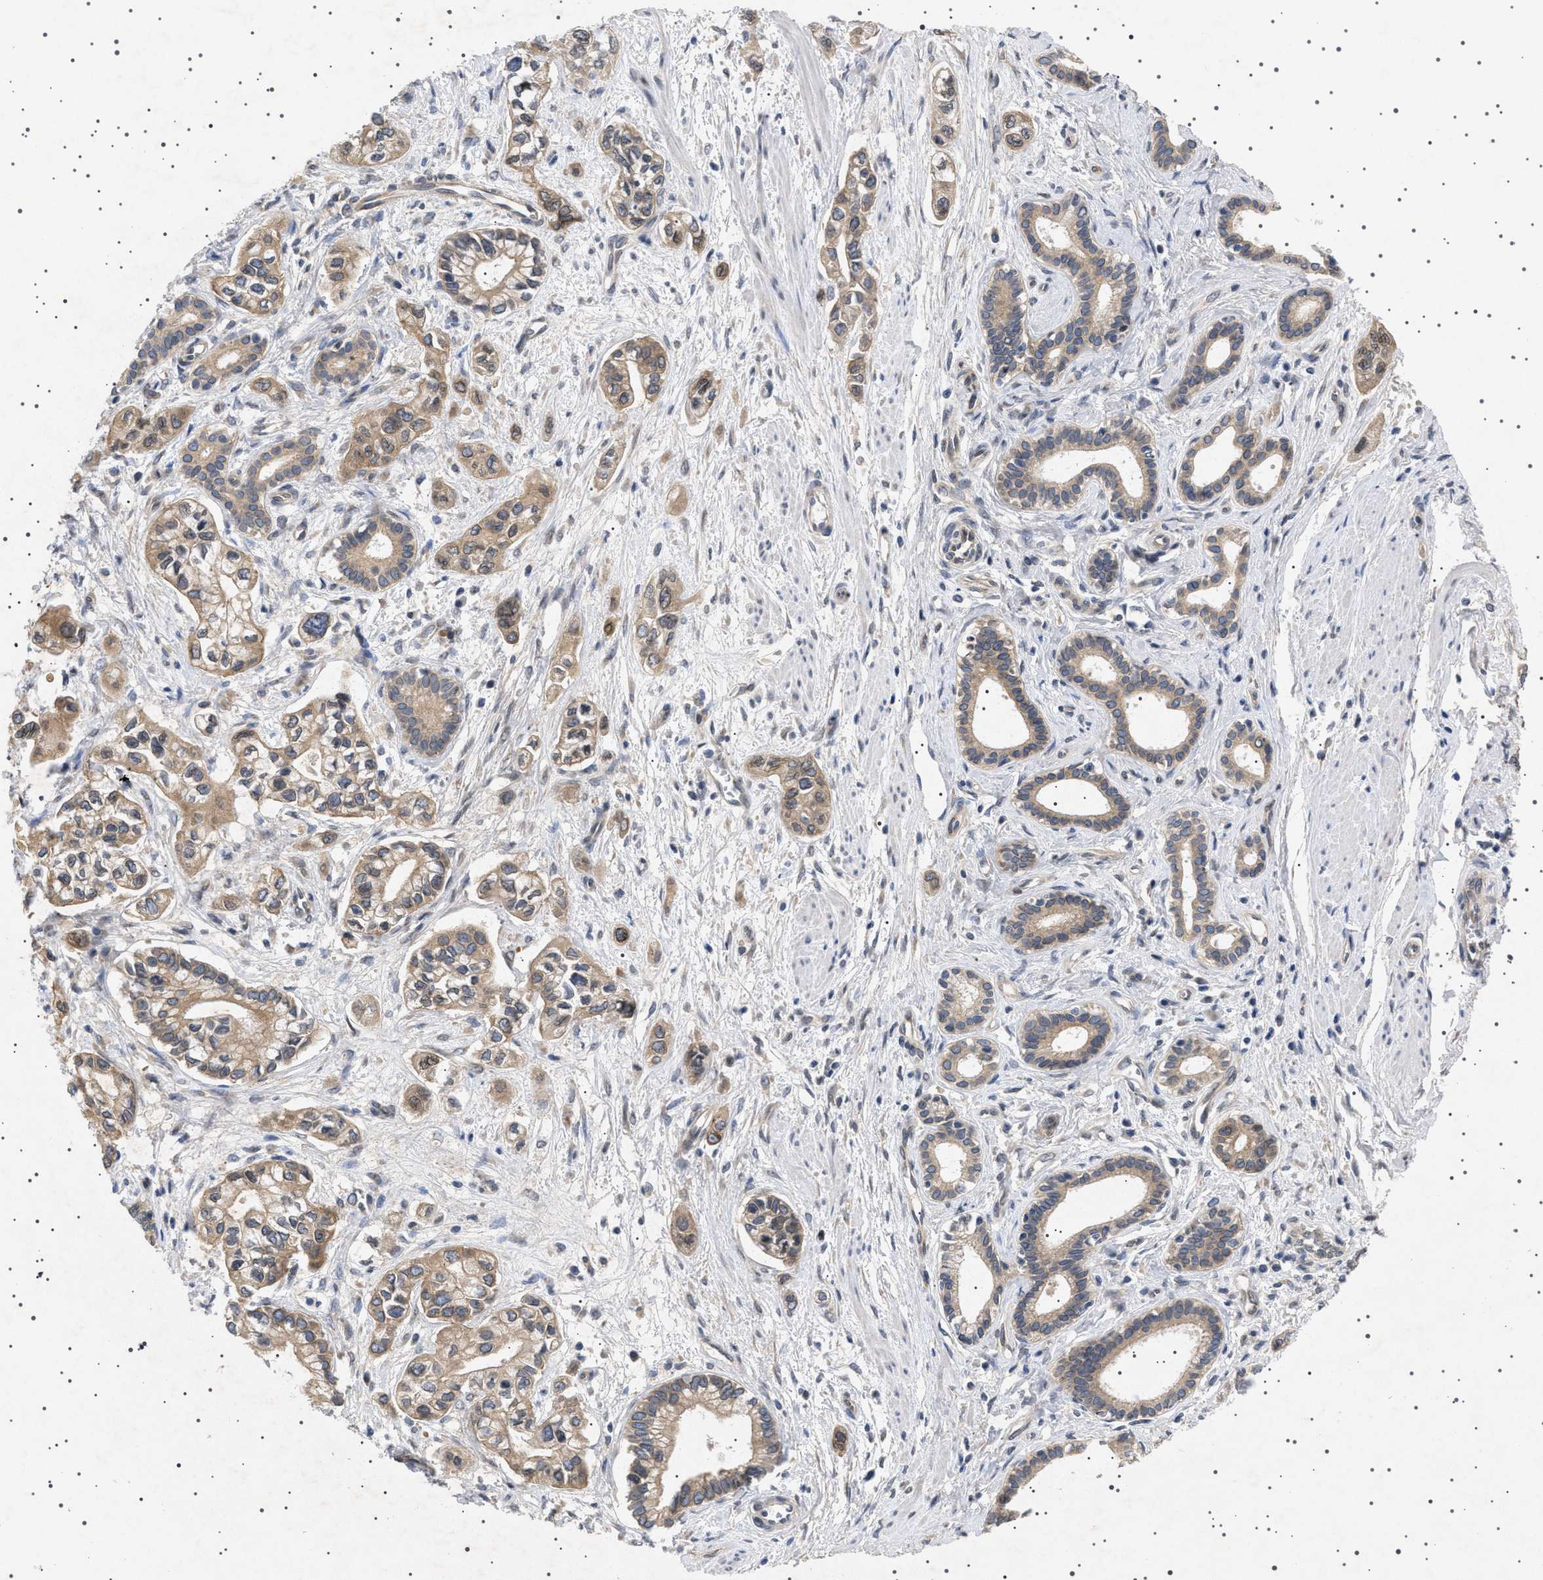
{"staining": {"intensity": "weak", "quantity": ">75%", "location": "cytoplasmic/membranous,nuclear"}, "tissue": "pancreatic cancer", "cell_type": "Tumor cells", "image_type": "cancer", "snomed": [{"axis": "morphology", "description": "Adenocarcinoma, NOS"}, {"axis": "topography", "description": "Pancreas"}], "caption": "Adenocarcinoma (pancreatic) tissue shows weak cytoplasmic/membranous and nuclear expression in about >75% of tumor cells, visualized by immunohistochemistry.", "gene": "NUP93", "patient": {"sex": "male", "age": 74}}